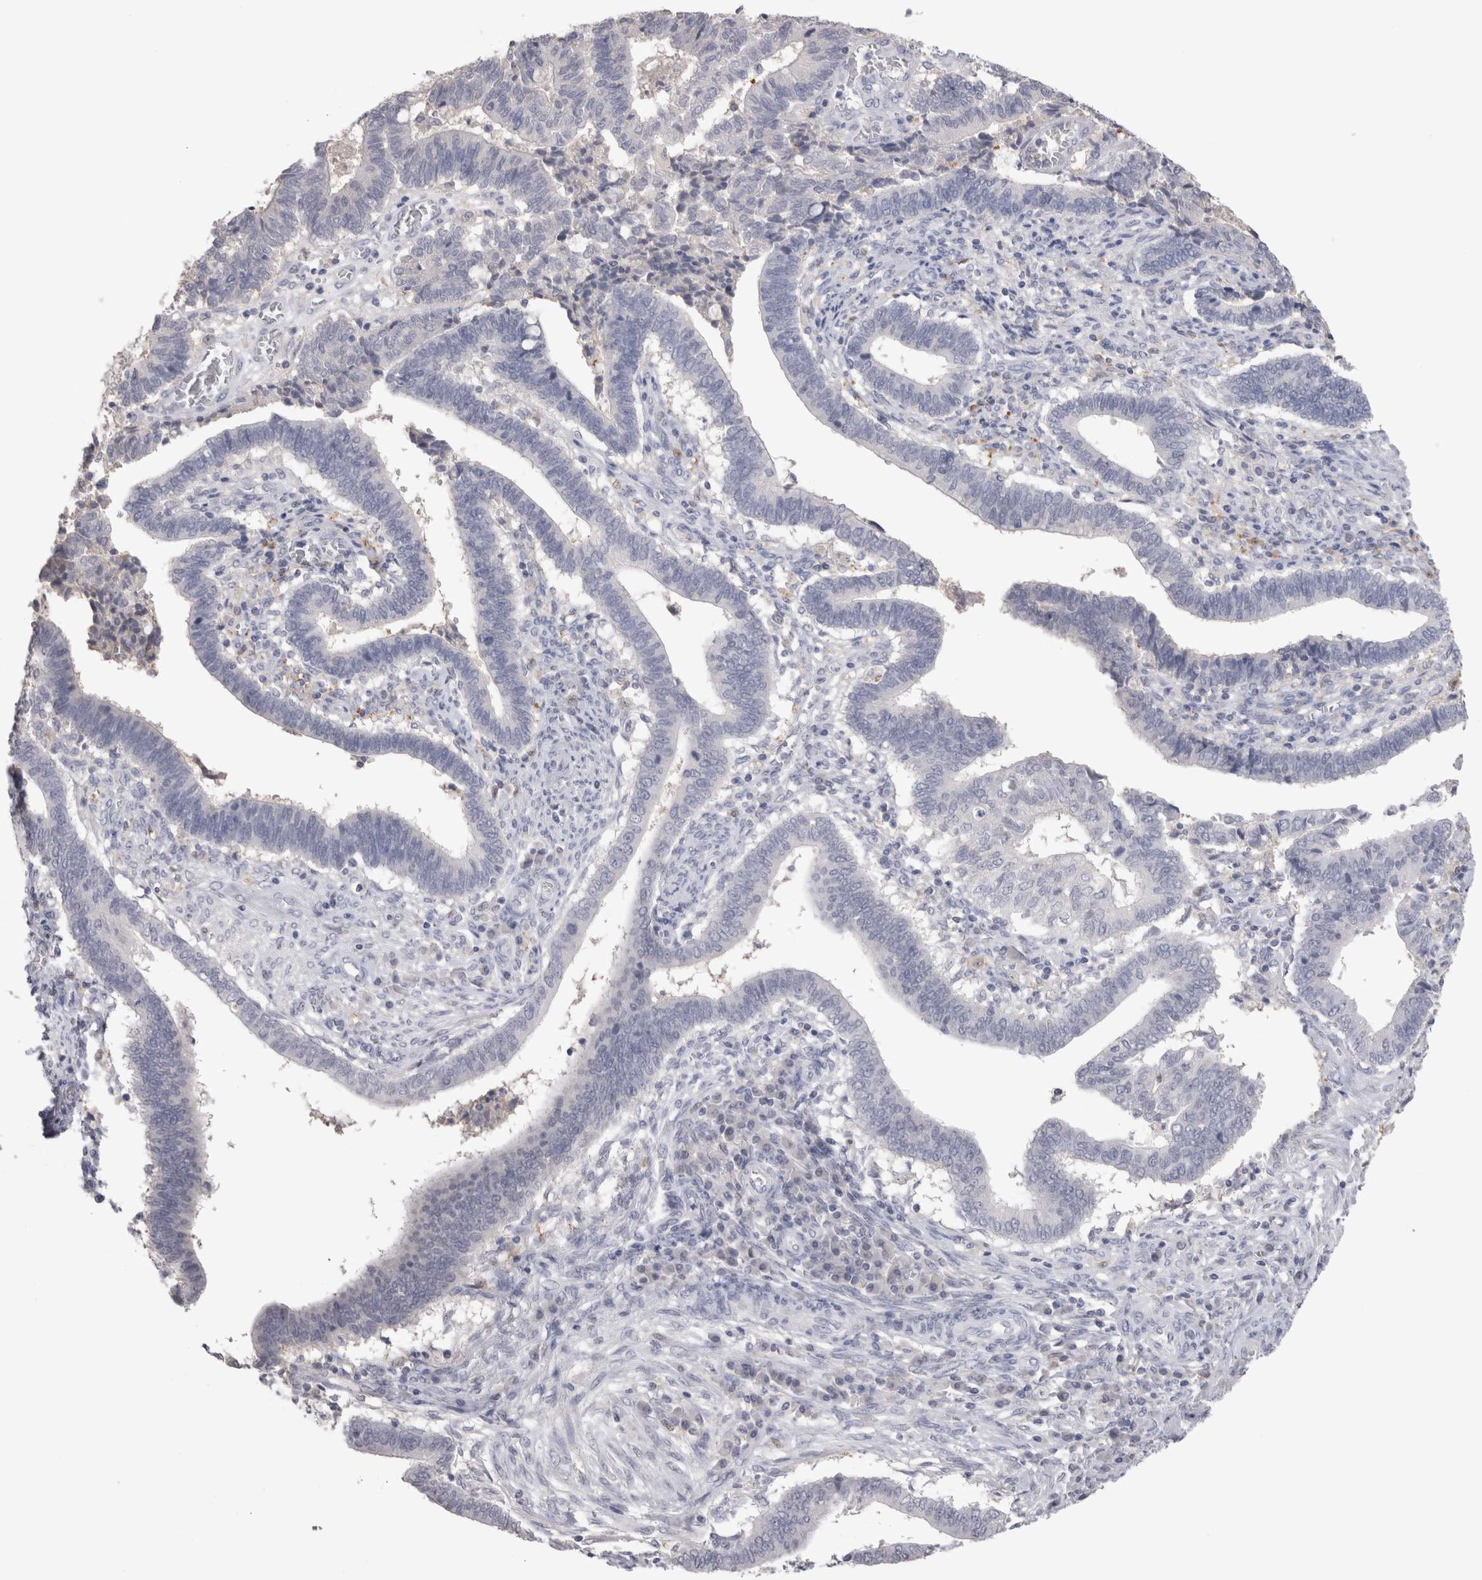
{"staining": {"intensity": "negative", "quantity": "none", "location": "none"}, "tissue": "cervical cancer", "cell_type": "Tumor cells", "image_type": "cancer", "snomed": [{"axis": "morphology", "description": "Adenocarcinoma, NOS"}, {"axis": "topography", "description": "Cervix"}], "caption": "Immunohistochemical staining of human cervical adenocarcinoma displays no significant positivity in tumor cells.", "gene": "SUCNR1", "patient": {"sex": "female", "age": 44}}